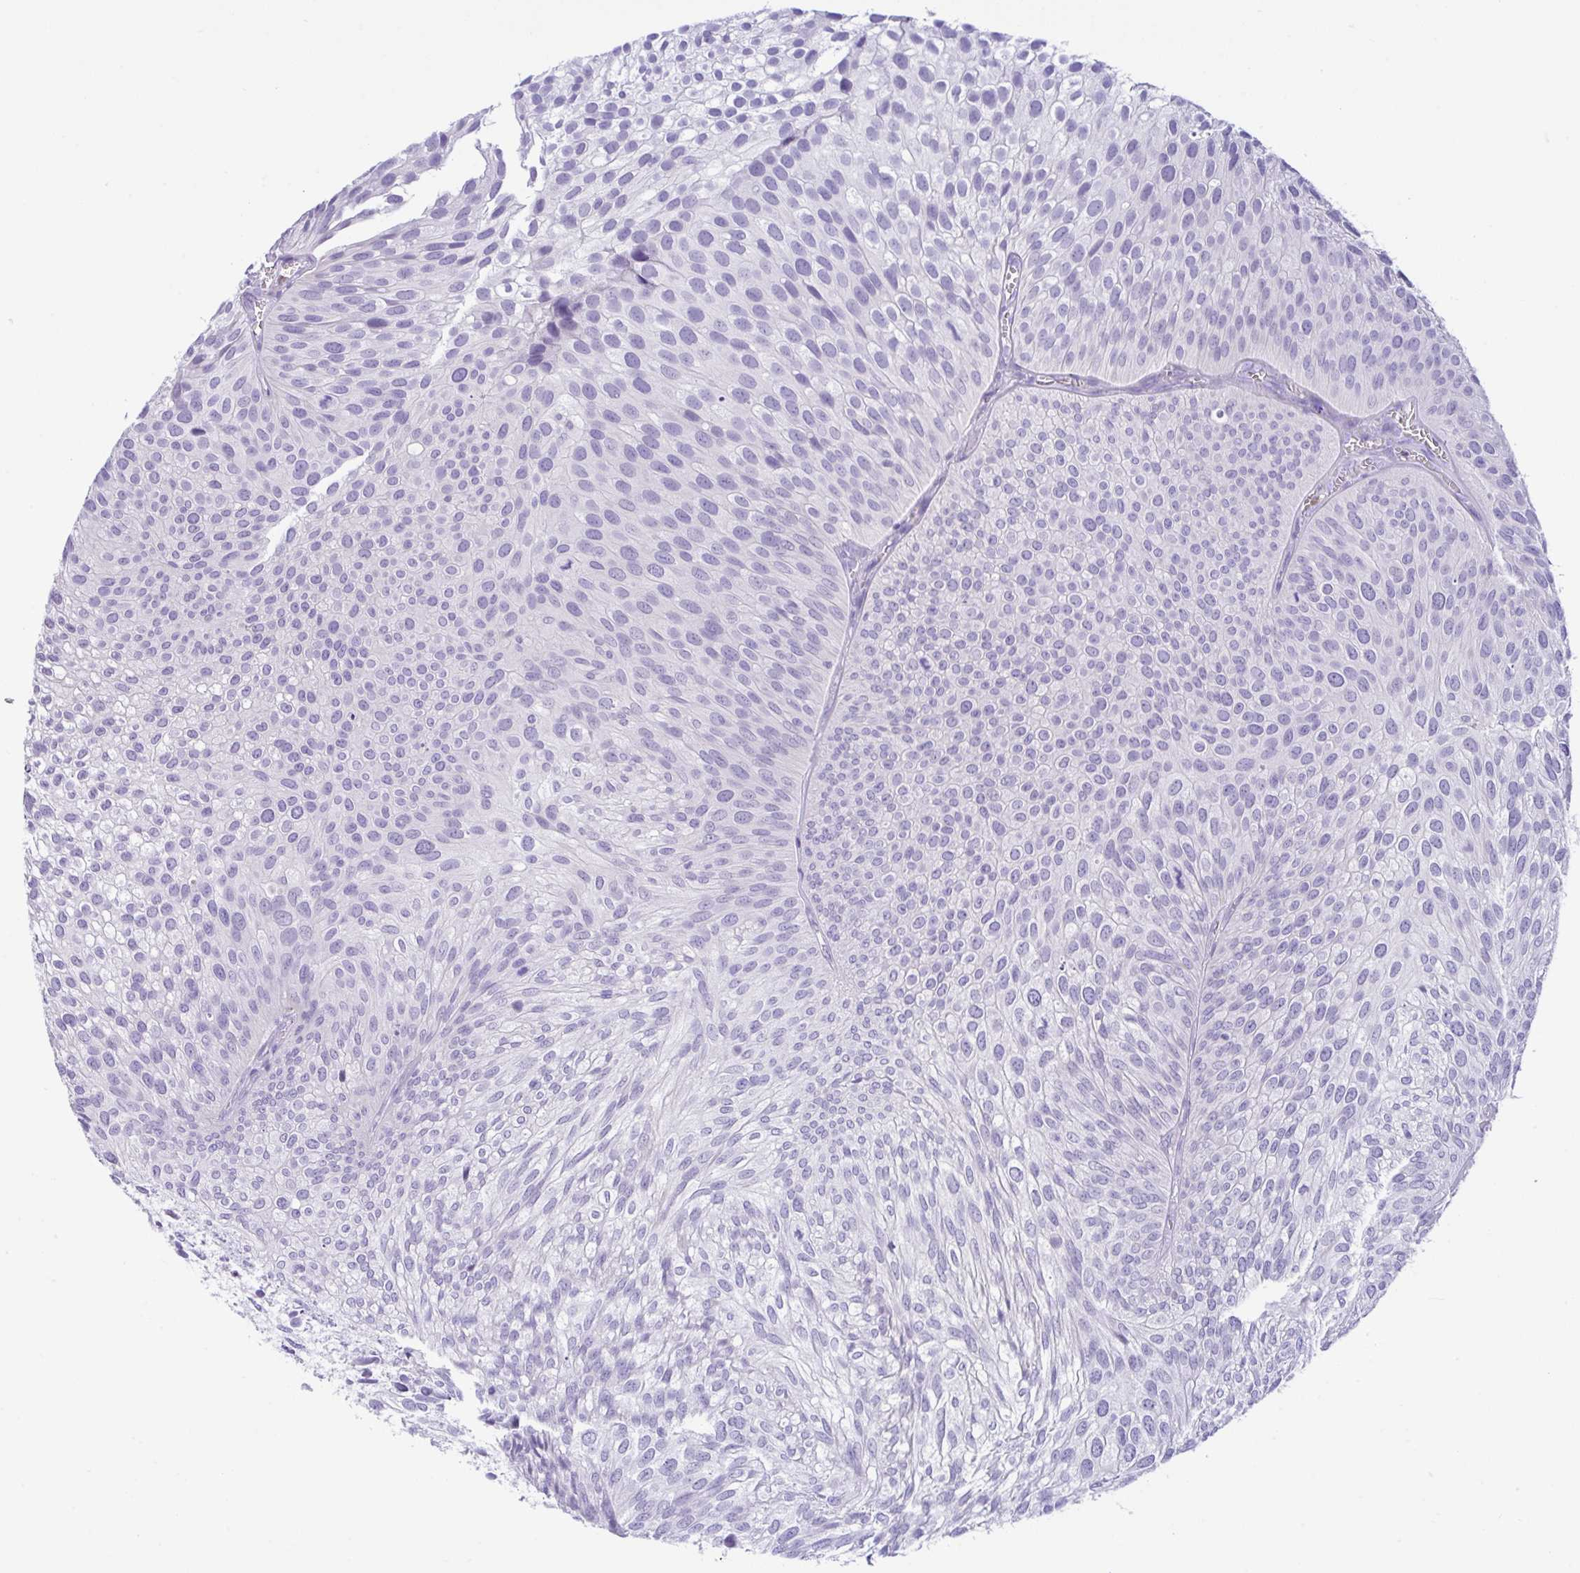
{"staining": {"intensity": "negative", "quantity": "none", "location": "none"}, "tissue": "urothelial cancer", "cell_type": "Tumor cells", "image_type": "cancer", "snomed": [{"axis": "morphology", "description": "Urothelial carcinoma, Low grade"}, {"axis": "topography", "description": "Urinary bladder"}], "caption": "DAB (3,3'-diaminobenzidine) immunohistochemical staining of human urothelial carcinoma (low-grade) exhibits no significant expression in tumor cells.", "gene": "NCF1", "patient": {"sex": "male", "age": 91}}